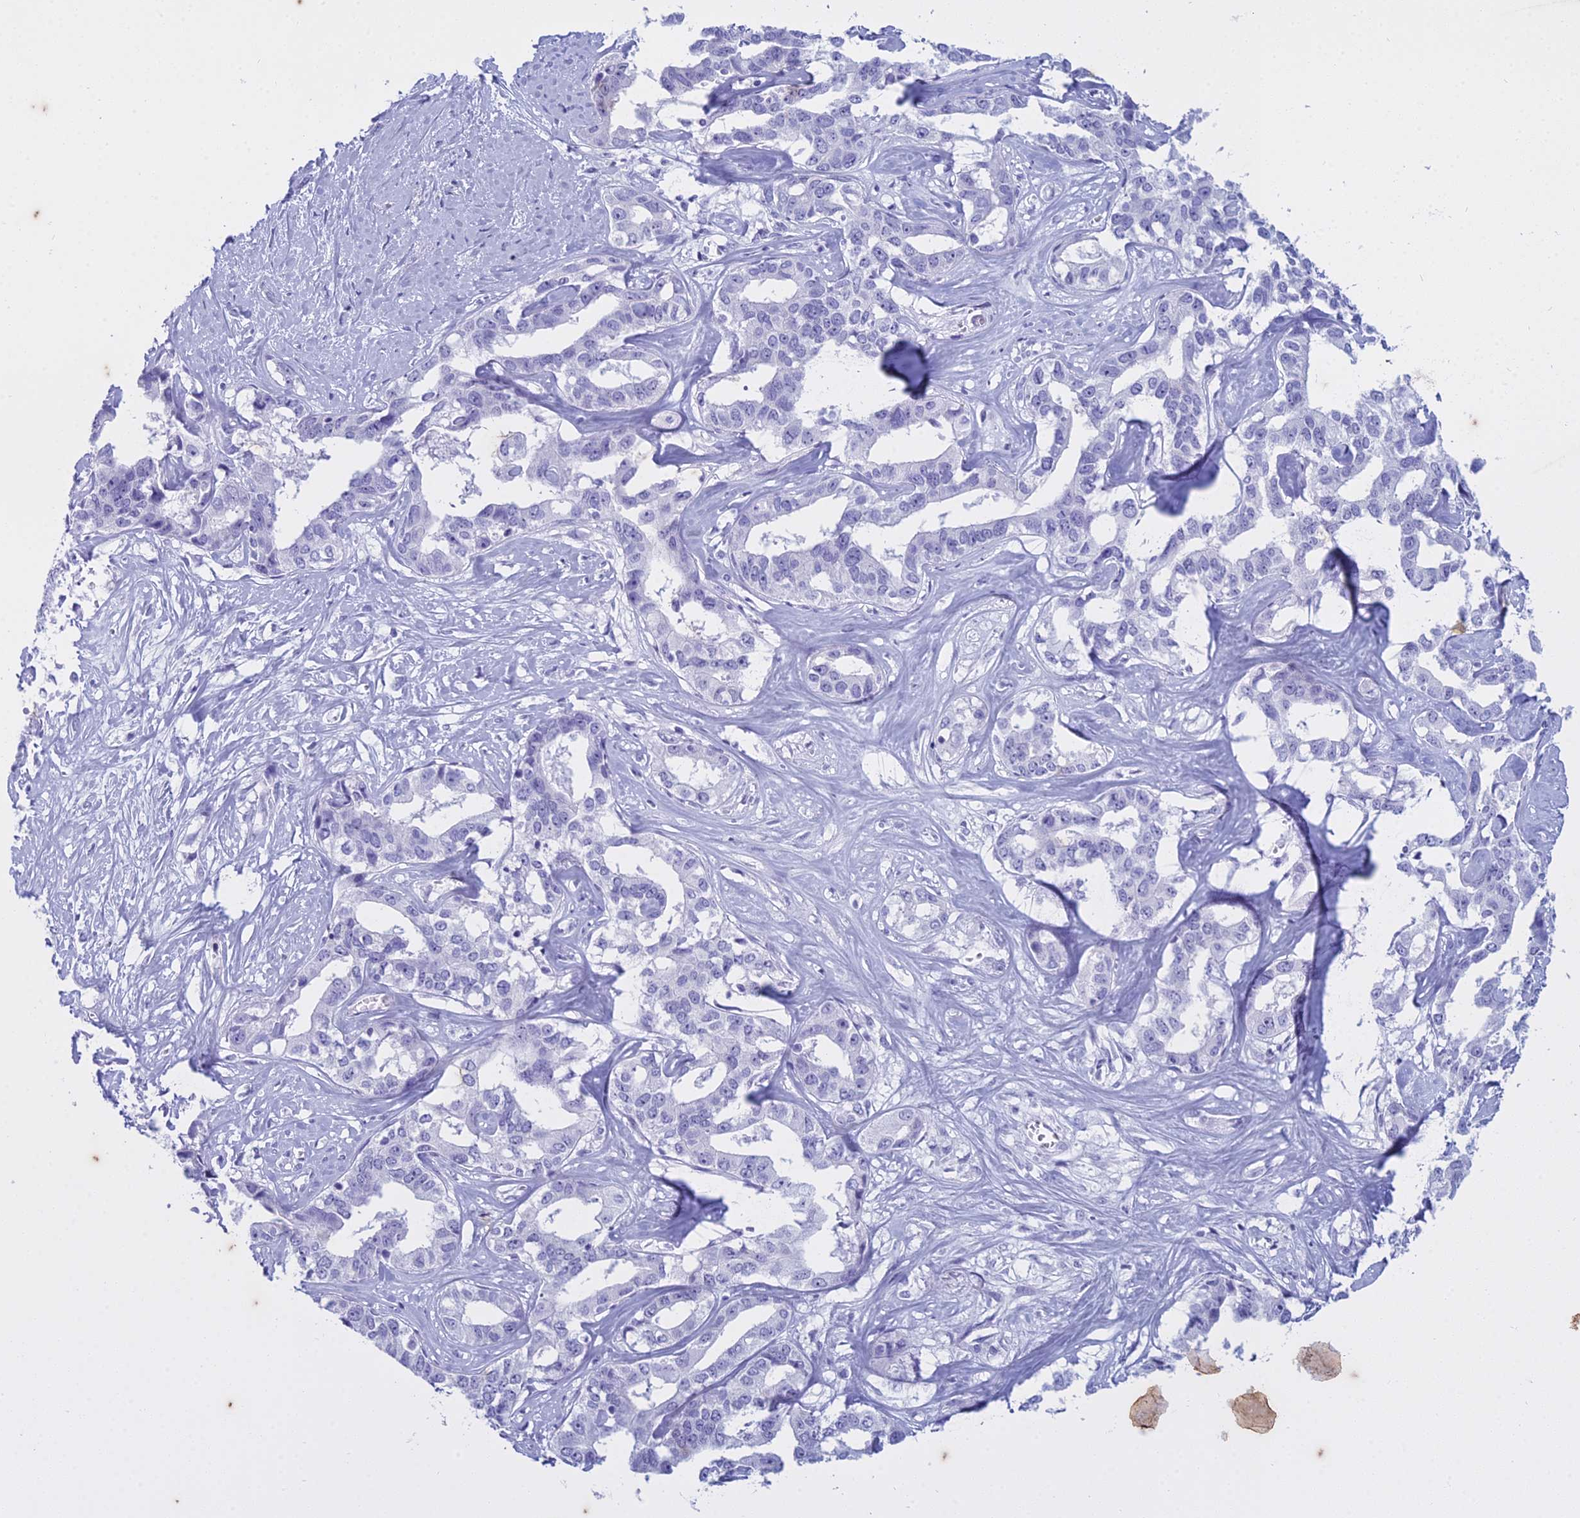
{"staining": {"intensity": "negative", "quantity": "none", "location": "none"}, "tissue": "liver cancer", "cell_type": "Tumor cells", "image_type": "cancer", "snomed": [{"axis": "morphology", "description": "Cholangiocarcinoma"}, {"axis": "topography", "description": "Liver"}], "caption": "Tumor cells are negative for brown protein staining in liver cancer (cholangiocarcinoma).", "gene": "HMGB4", "patient": {"sex": "male", "age": 59}}